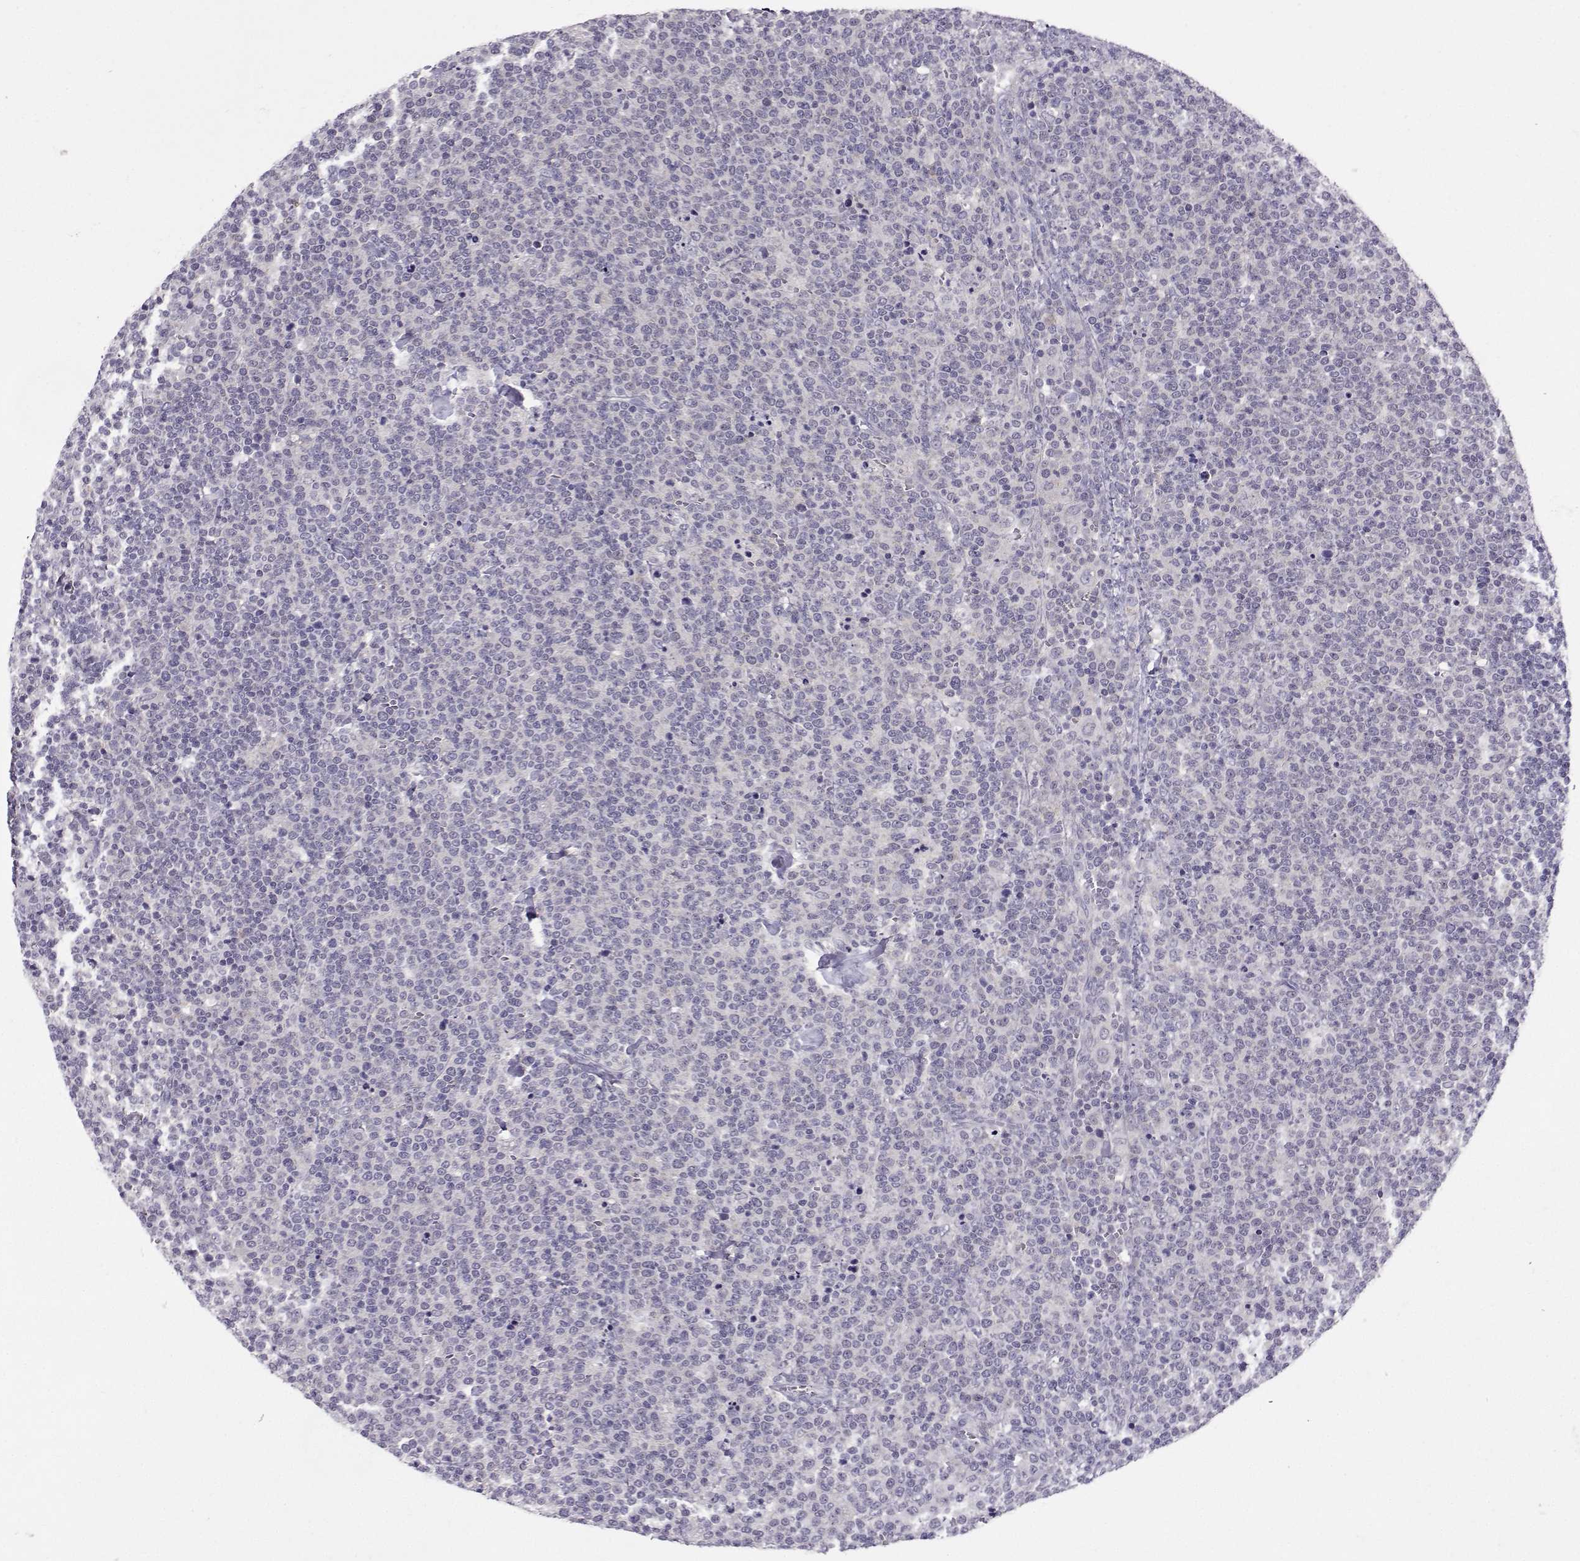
{"staining": {"intensity": "negative", "quantity": "none", "location": "none"}, "tissue": "lymphoma", "cell_type": "Tumor cells", "image_type": "cancer", "snomed": [{"axis": "morphology", "description": "Malignant lymphoma, non-Hodgkin's type, High grade"}, {"axis": "topography", "description": "Lymph node"}], "caption": "Human malignant lymphoma, non-Hodgkin's type (high-grade) stained for a protein using immunohistochemistry displays no staining in tumor cells.", "gene": "DDX20", "patient": {"sex": "male", "age": 61}}